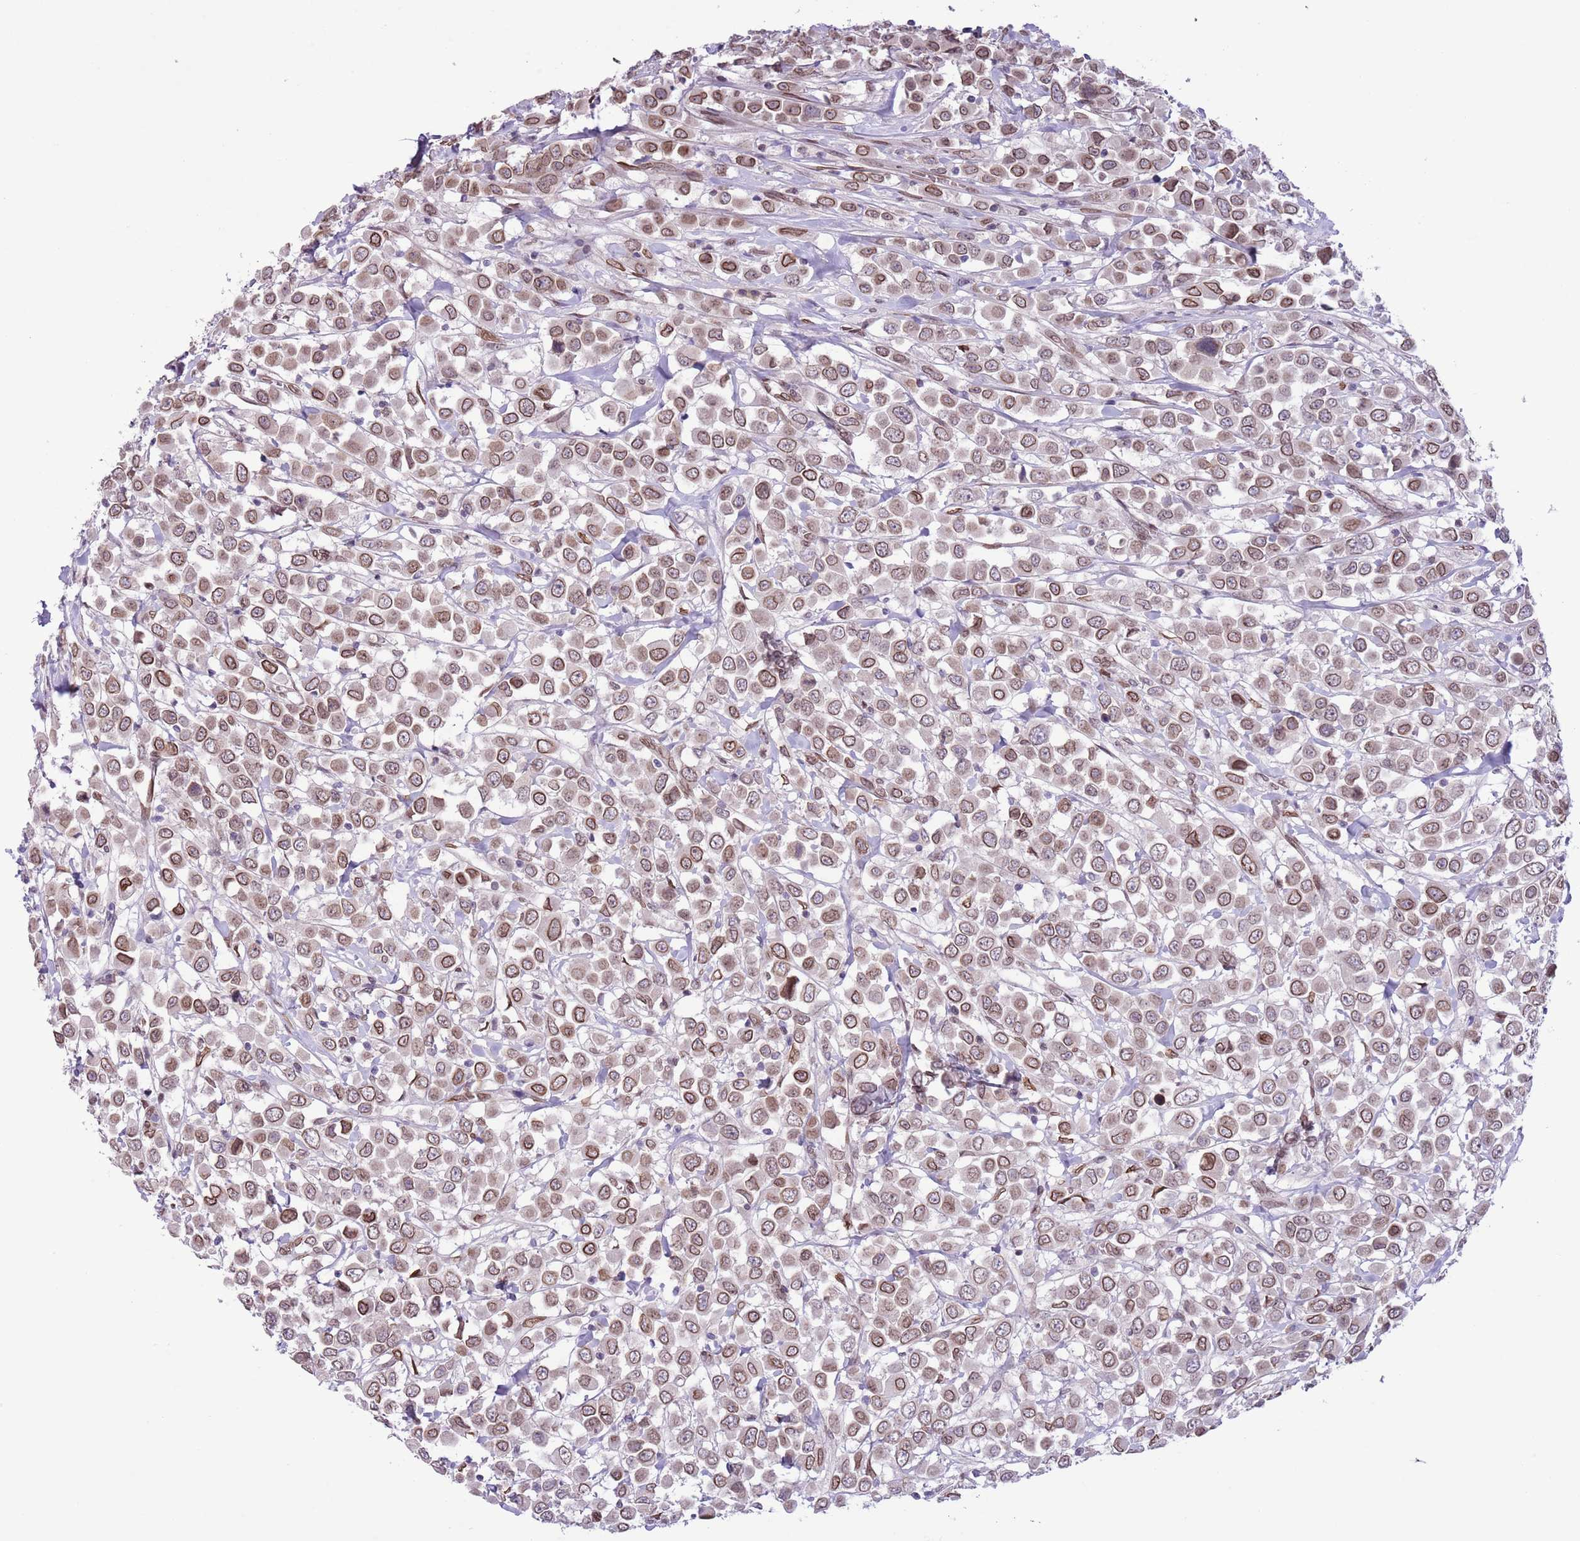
{"staining": {"intensity": "moderate", "quantity": ">75%", "location": "cytoplasmic/membranous,nuclear"}, "tissue": "breast cancer", "cell_type": "Tumor cells", "image_type": "cancer", "snomed": [{"axis": "morphology", "description": "Duct carcinoma"}, {"axis": "topography", "description": "Breast"}], "caption": "Invasive ductal carcinoma (breast) stained with DAB IHC exhibits medium levels of moderate cytoplasmic/membranous and nuclear expression in about >75% of tumor cells.", "gene": "ZGLP1", "patient": {"sex": "female", "age": 61}}